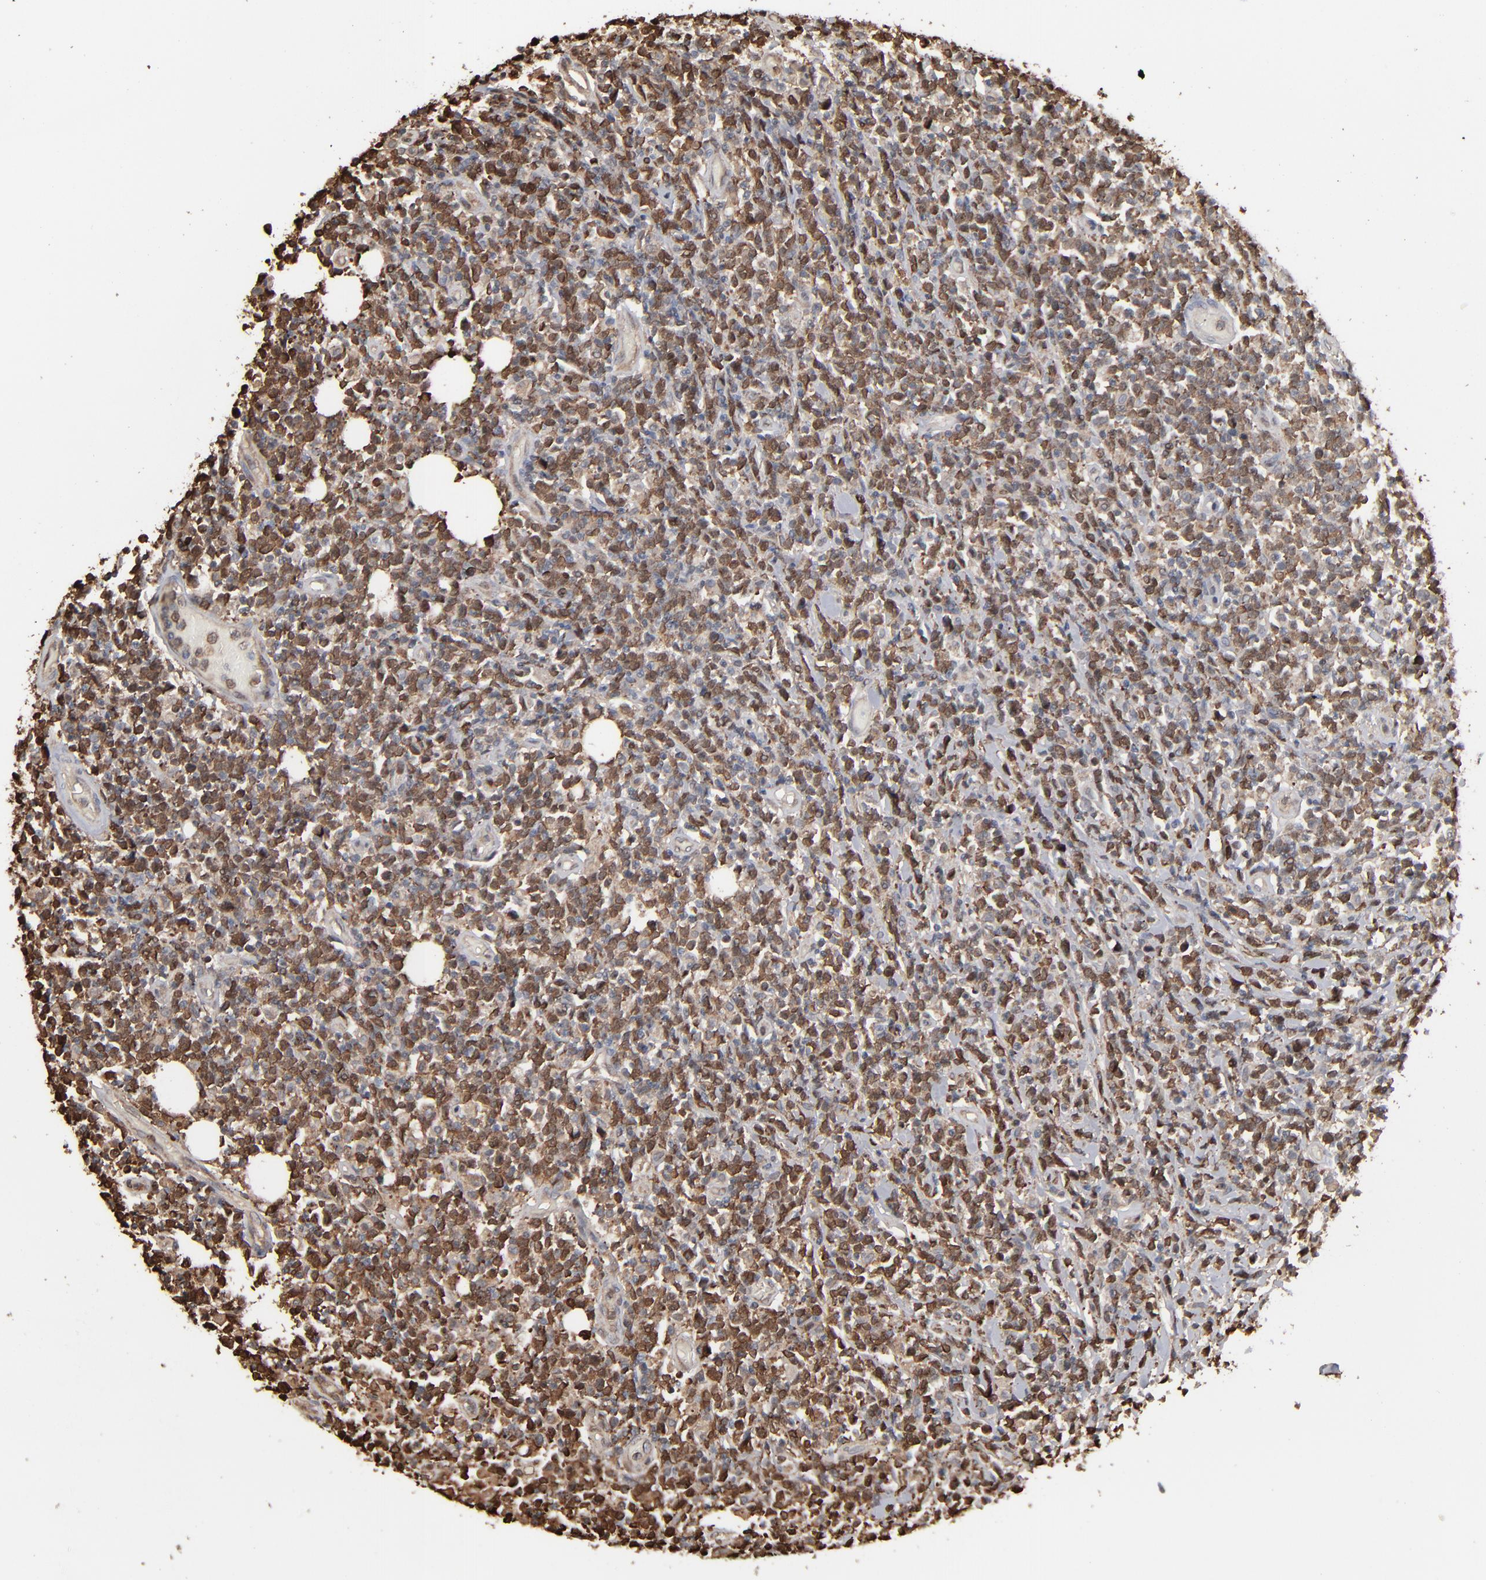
{"staining": {"intensity": "strong", "quantity": ">75%", "location": "cytoplasmic/membranous"}, "tissue": "lymphoma", "cell_type": "Tumor cells", "image_type": "cancer", "snomed": [{"axis": "morphology", "description": "Malignant lymphoma, non-Hodgkin's type, High grade"}, {"axis": "topography", "description": "Colon"}], "caption": "Immunohistochemical staining of human lymphoma displays high levels of strong cytoplasmic/membranous protein positivity in about >75% of tumor cells.", "gene": "NME1-NME2", "patient": {"sex": "male", "age": 82}}